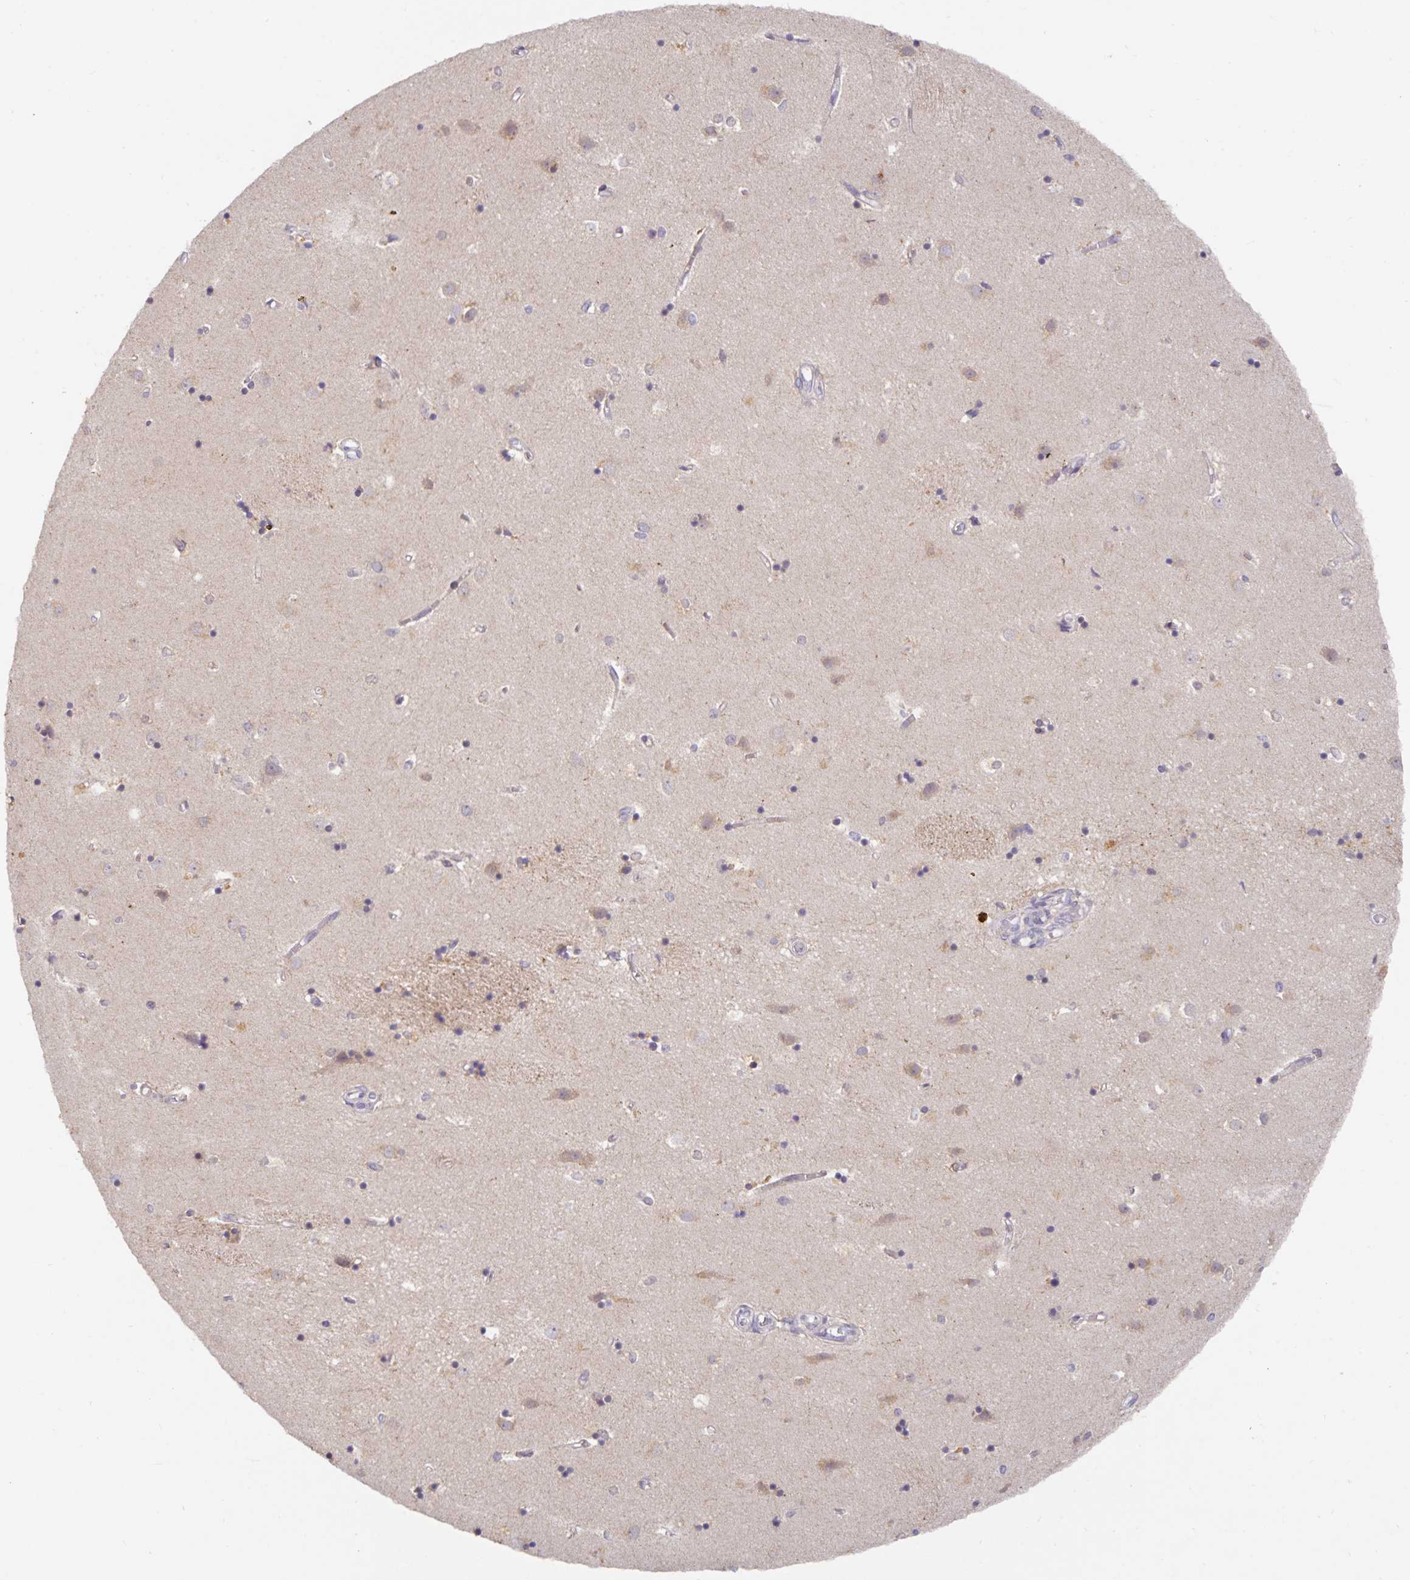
{"staining": {"intensity": "weak", "quantity": "<25%", "location": "cytoplasmic/membranous"}, "tissue": "caudate", "cell_type": "Glial cells", "image_type": "normal", "snomed": [{"axis": "morphology", "description": "Normal tissue, NOS"}, {"axis": "topography", "description": "Lateral ventricle wall"}], "caption": "IHC micrograph of normal caudate: human caudate stained with DAB (3,3'-diaminobenzidine) reveals no significant protein staining in glial cells.", "gene": "HEPN1", "patient": {"sex": "male", "age": 54}}